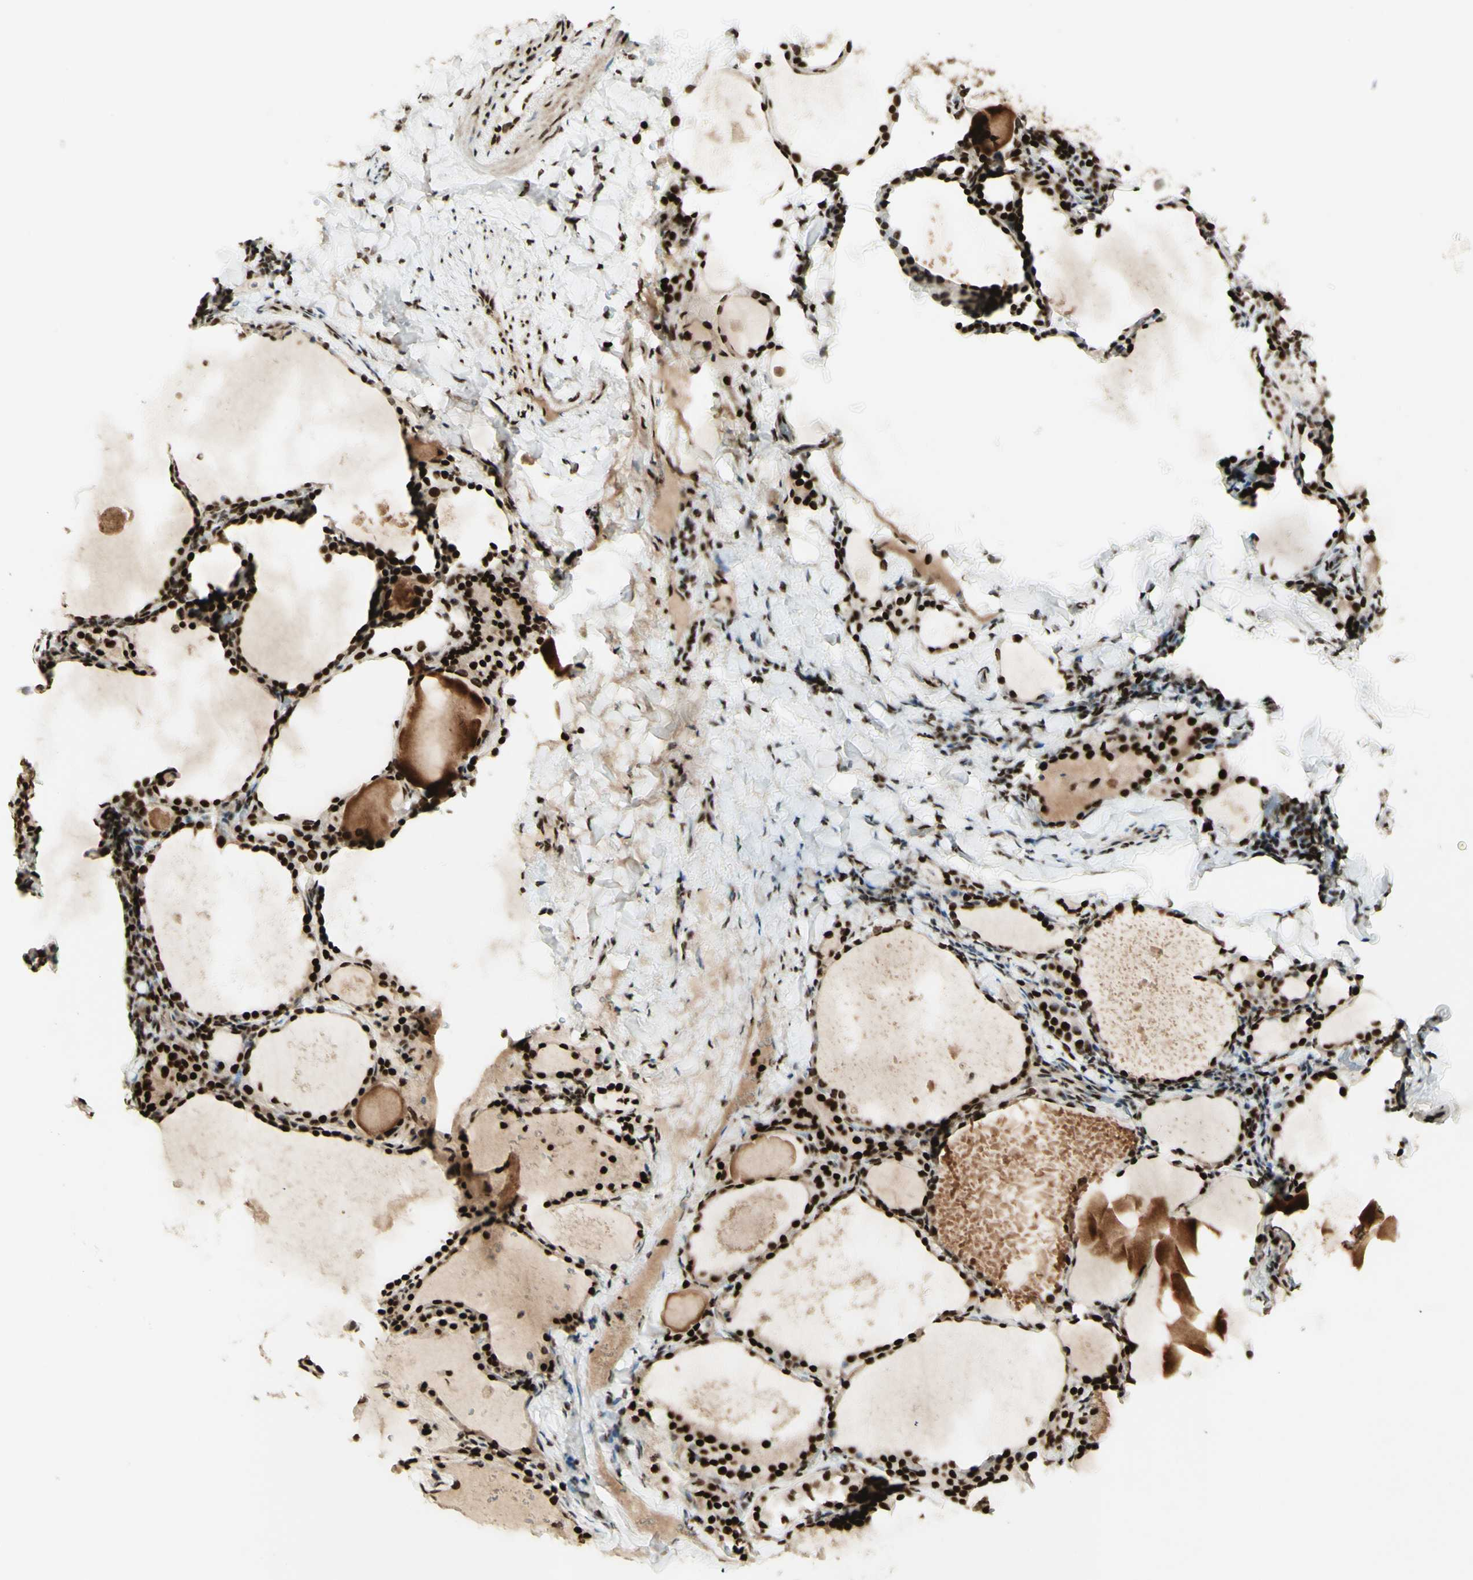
{"staining": {"intensity": "strong", "quantity": ">75%", "location": "cytoplasmic/membranous,nuclear"}, "tissue": "thyroid cancer", "cell_type": "Tumor cells", "image_type": "cancer", "snomed": [{"axis": "morphology", "description": "Papillary adenocarcinoma, NOS"}, {"axis": "topography", "description": "Thyroid gland"}], "caption": "Human thyroid cancer stained with a brown dye displays strong cytoplasmic/membranous and nuclear positive positivity in about >75% of tumor cells.", "gene": "DHX9", "patient": {"sex": "female", "age": 42}}